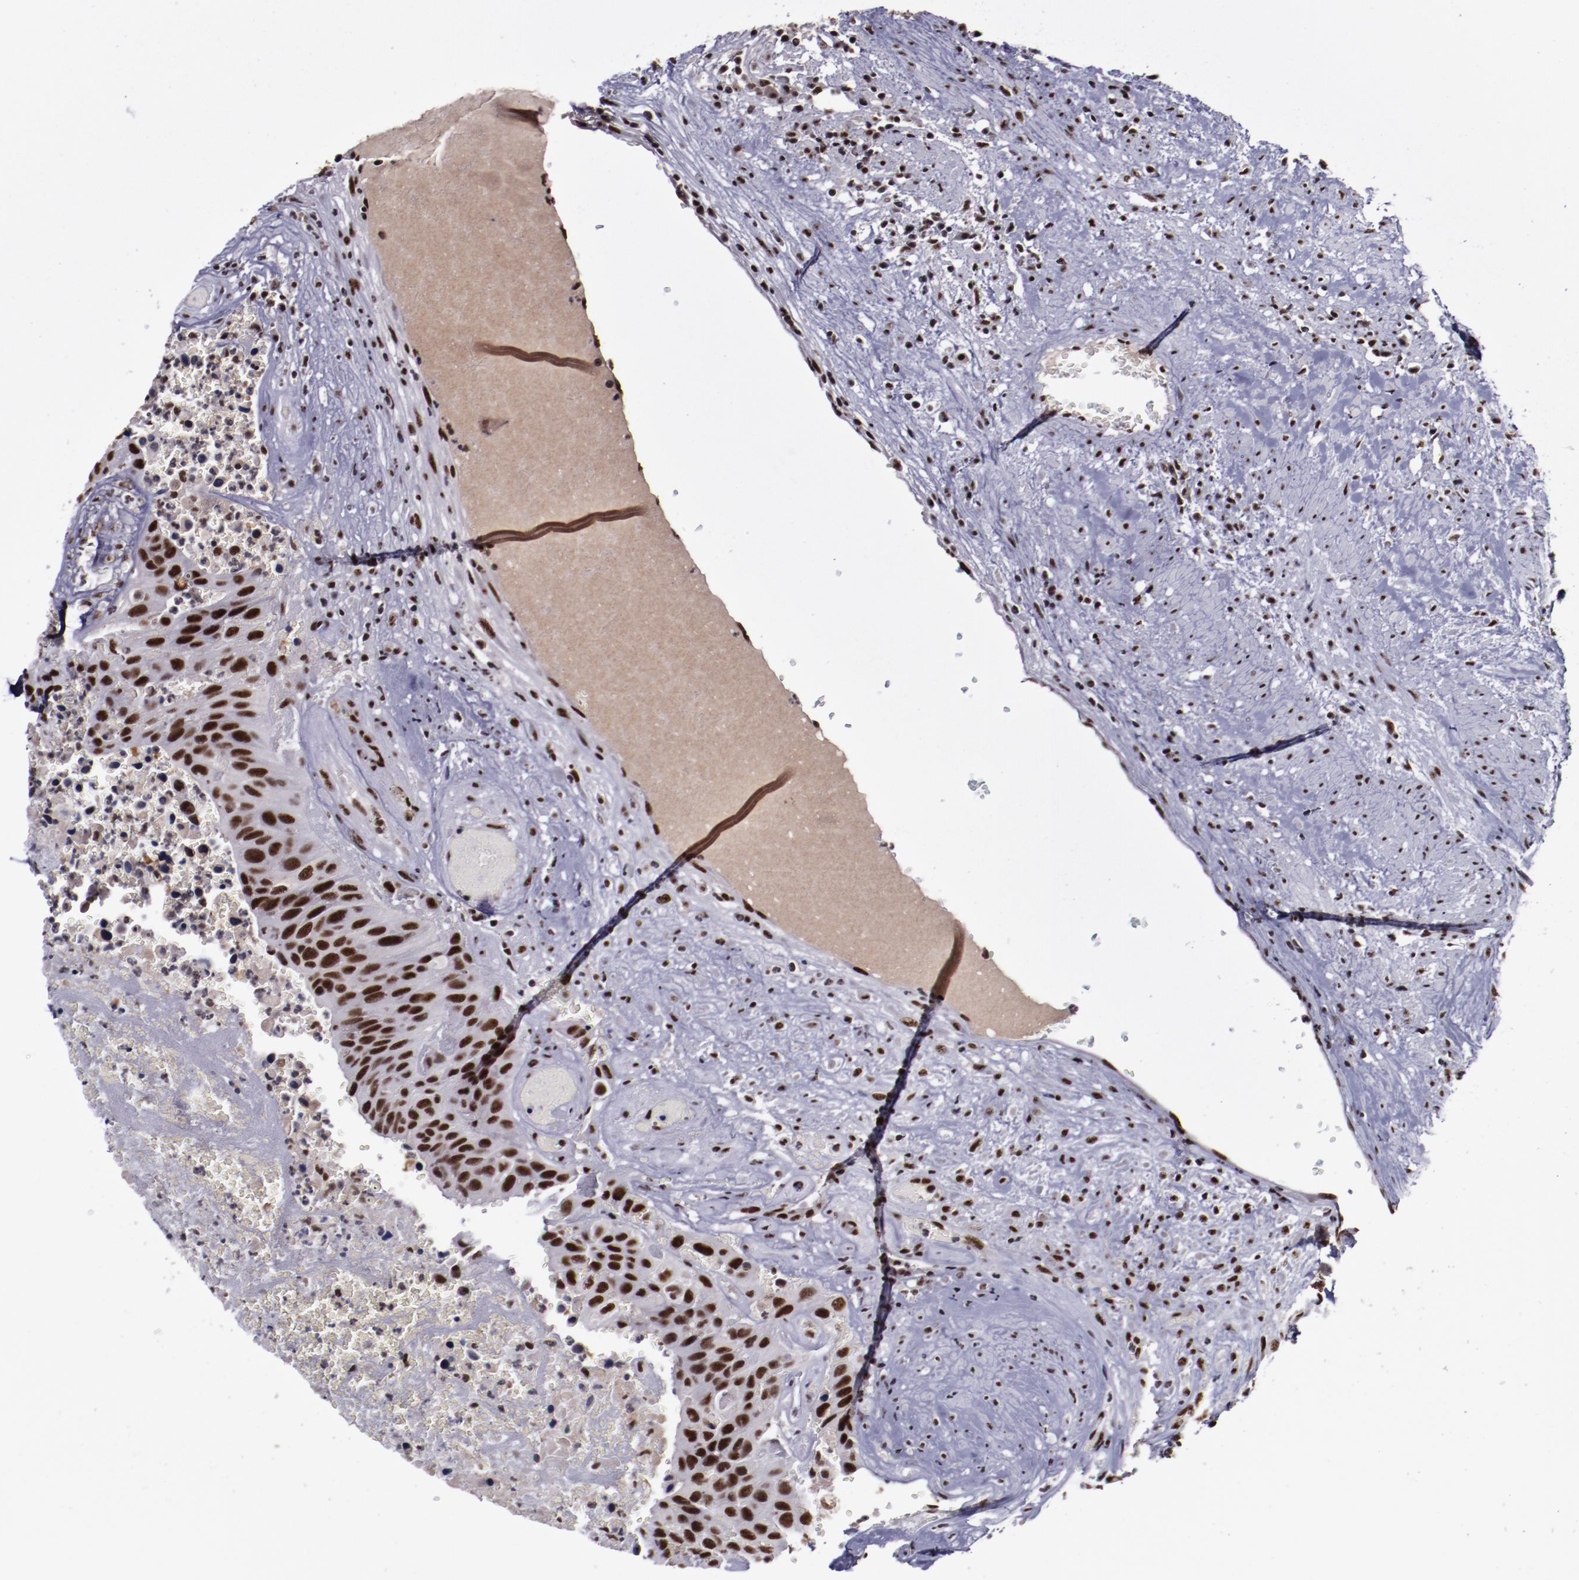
{"staining": {"intensity": "strong", "quantity": ">75%", "location": "nuclear"}, "tissue": "urothelial cancer", "cell_type": "Tumor cells", "image_type": "cancer", "snomed": [{"axis": "morphology", "description": "Urothelial carcinoma, High grade"}, {"axis": "topography", "description": "Urinary bladder"}], "caption": "Approximately >75% of tumor cells in urothelial cancer demonstrate strong nuclear protein positivity as visualized by brown immunohistochemical staining.", "gene": "ERH", "patient": {"sex": "male", "age": 66}}